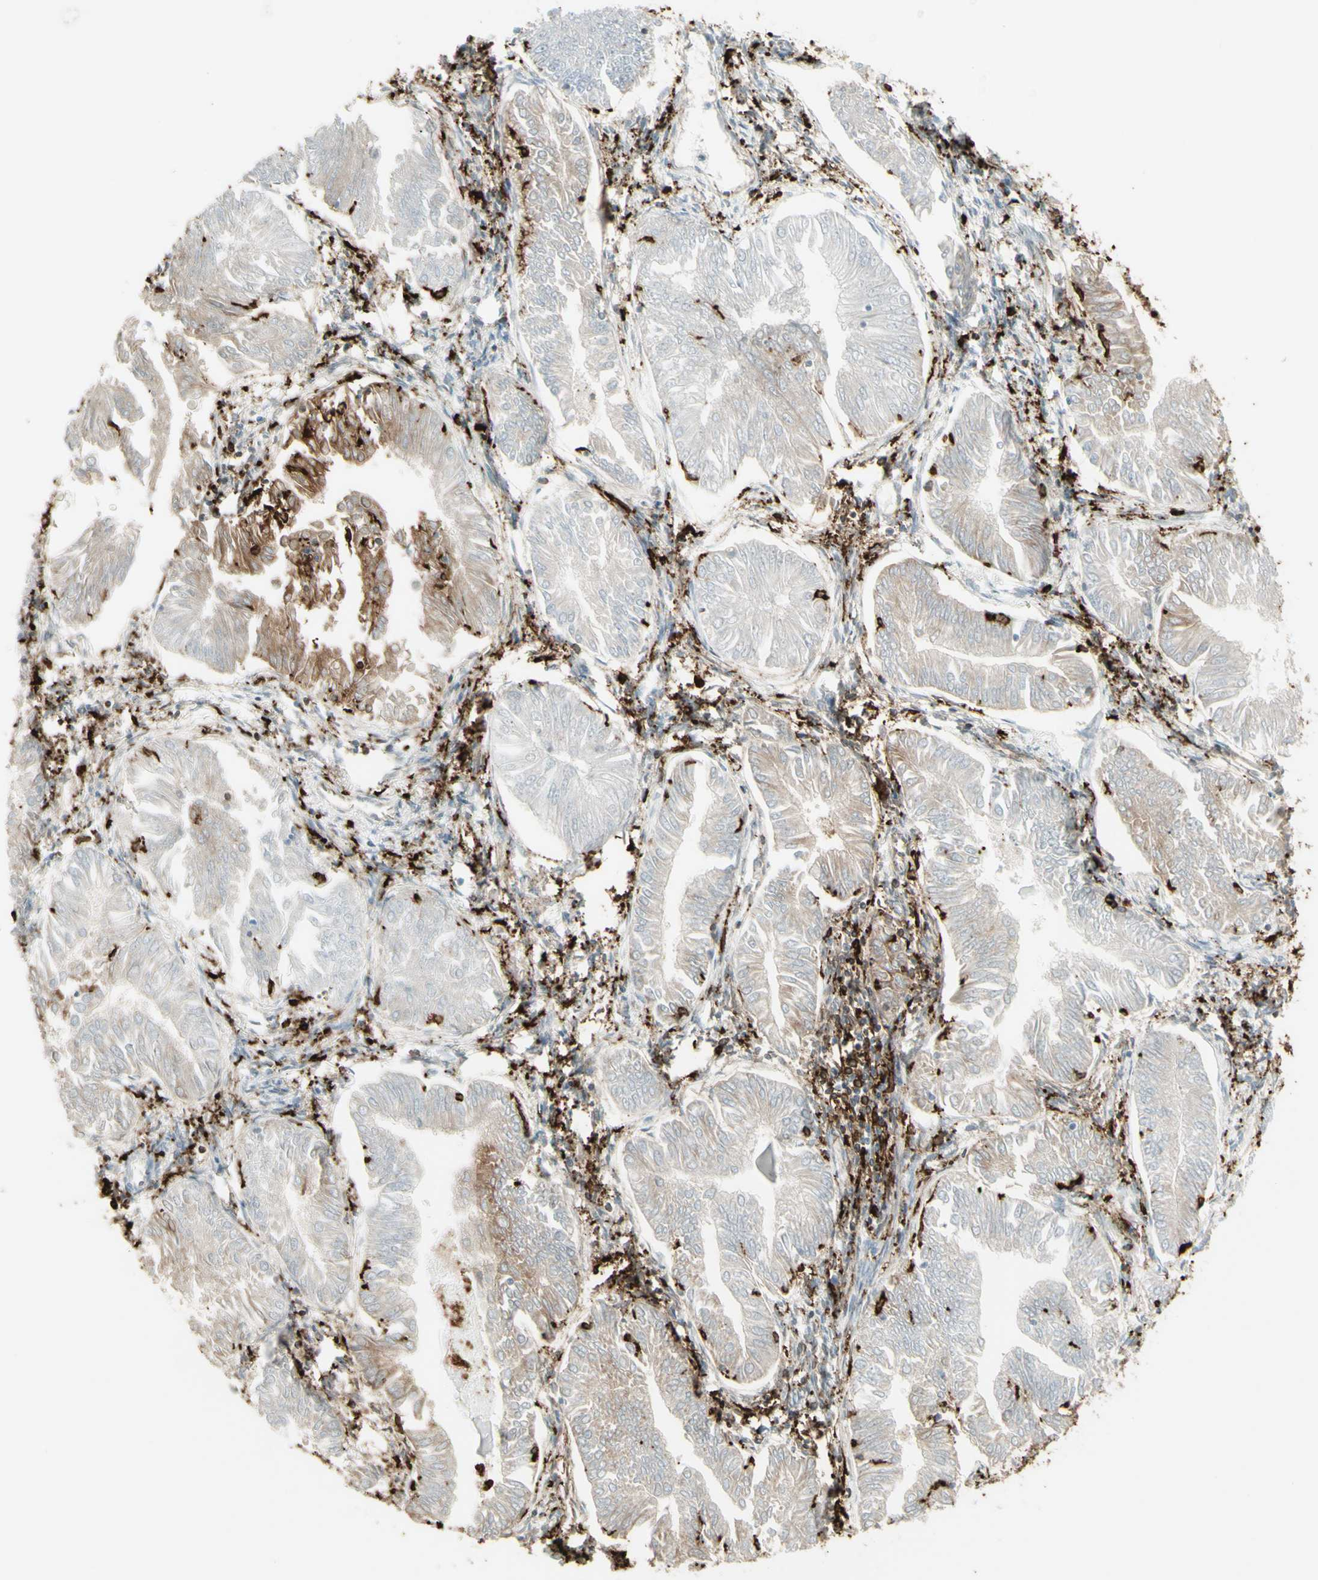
{"staining": {"intensity": "weak", "quantity": "25%-75%", "location": "cytoplasmic/membranous"}, "tissue": "endometrial cancer", "cell_type": "Tumor cells", "image_type": "cancer", "snomed": [{"axis": "morphology", "description": "Adenocarcinoma, NOS"}, {"axis": "topography", "description": "Endometrium"}], "caption": "This image exhibits endometrial adenocarcinoma stained with IHC to label a protein in brown. The cytoplasmic/membranous of tumor cells show weak positivity for the protein. Nuclei are counter-stained blue.", "gene": "HLA-DPB1", "patient": {"sex": "female", "age": 53}}